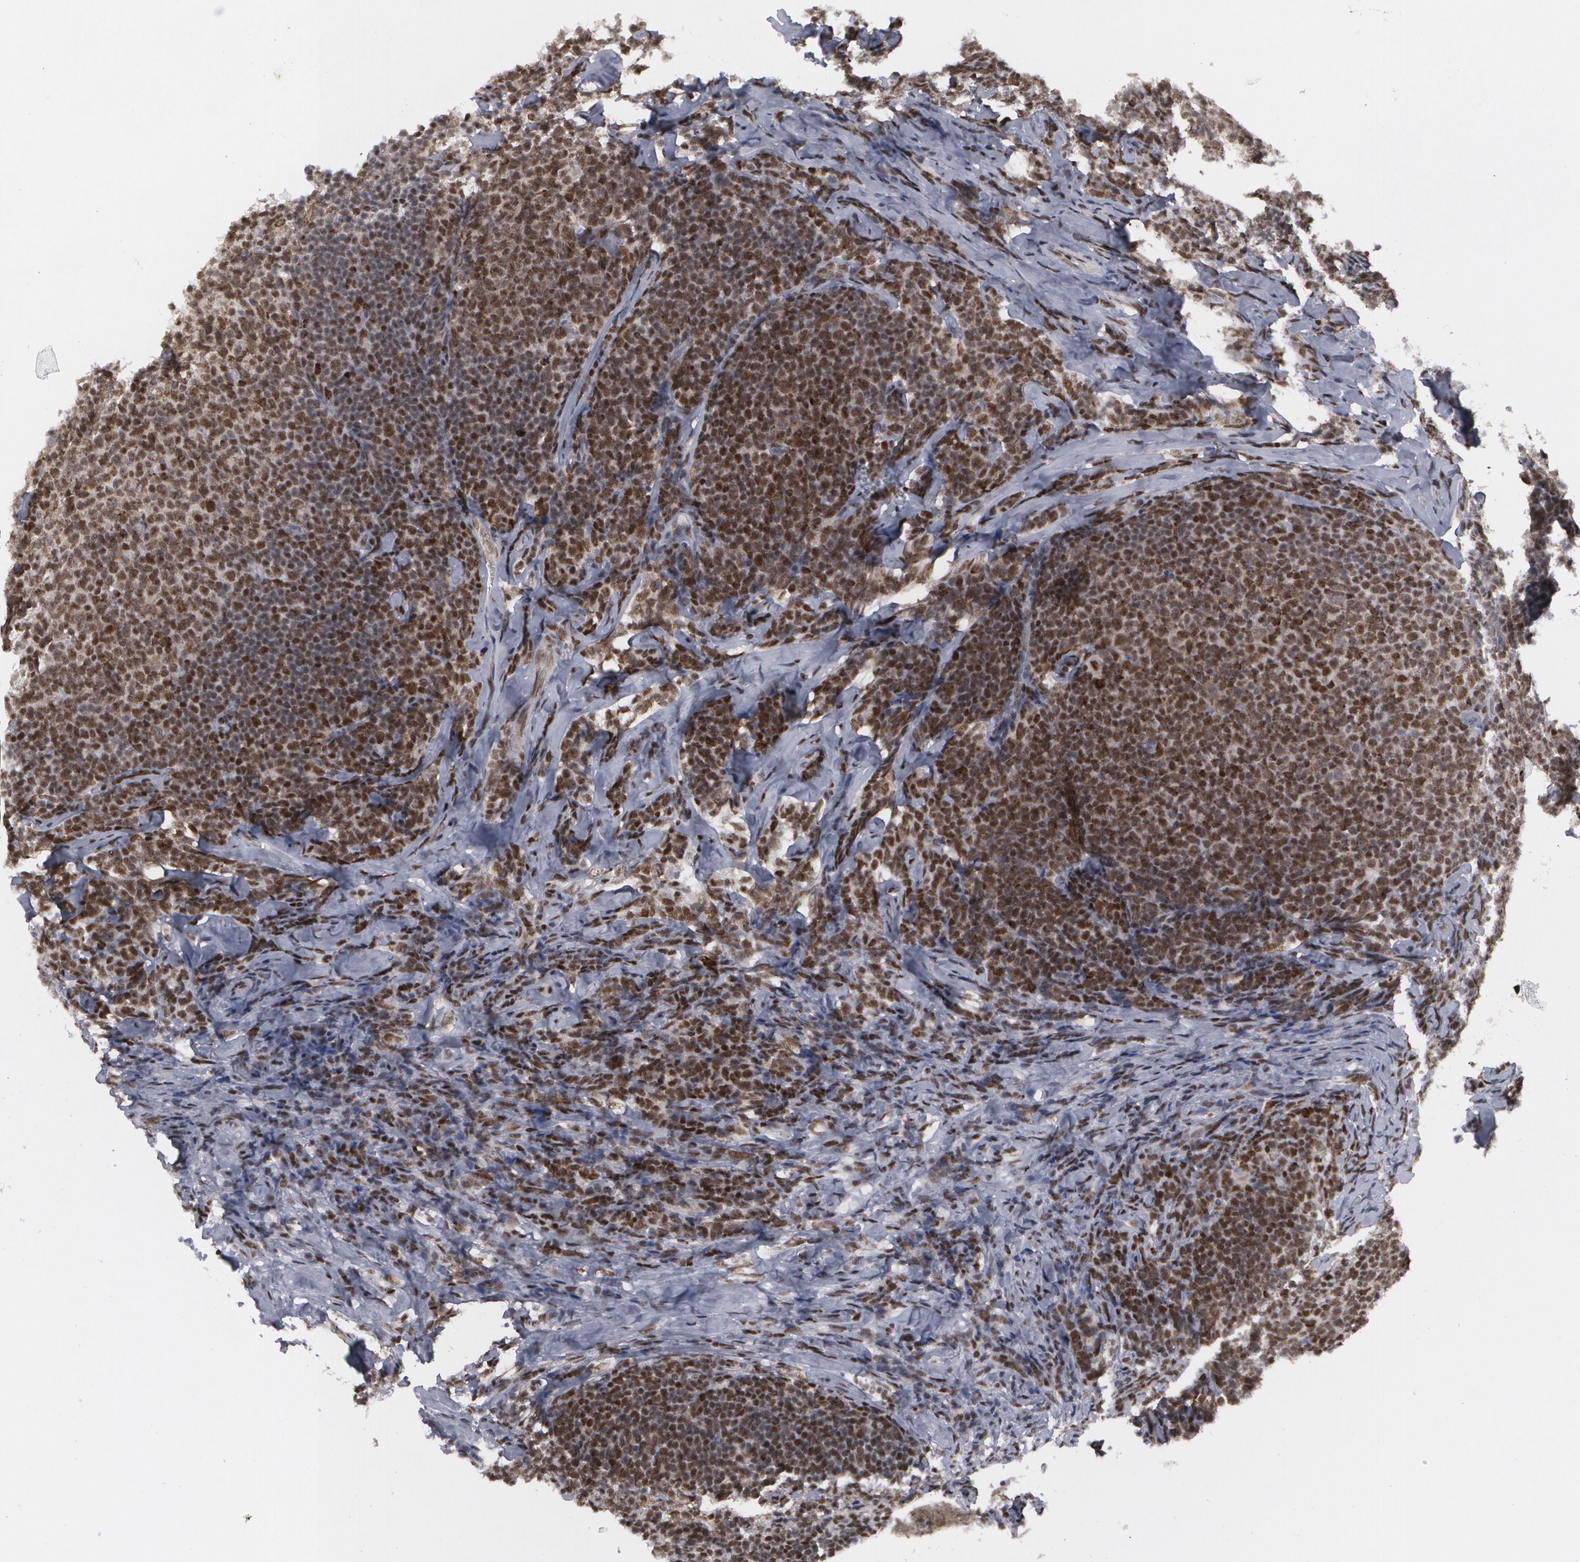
{"staining": {"intensity": "strong", "quantity": ">75%", "location": "nuclear"}, "tissue": "lymphoma", "cell_type": "Tumor cells", "image_type": "cancer", "snomed": [{"axis": "morphology", "description": "Malignant lymphoma, non-Hodgkin's type, Low grade"}, {"axis": "topography", "description": "Lymph node"}], "caption": "Malignant lymphoma, non-Hodgkin's type (low-grade) stained for a protein displays strong nuclear positivity in tumor cells.", "gene": "MCL1", "patient": {"sex": "male", "age": 74}}